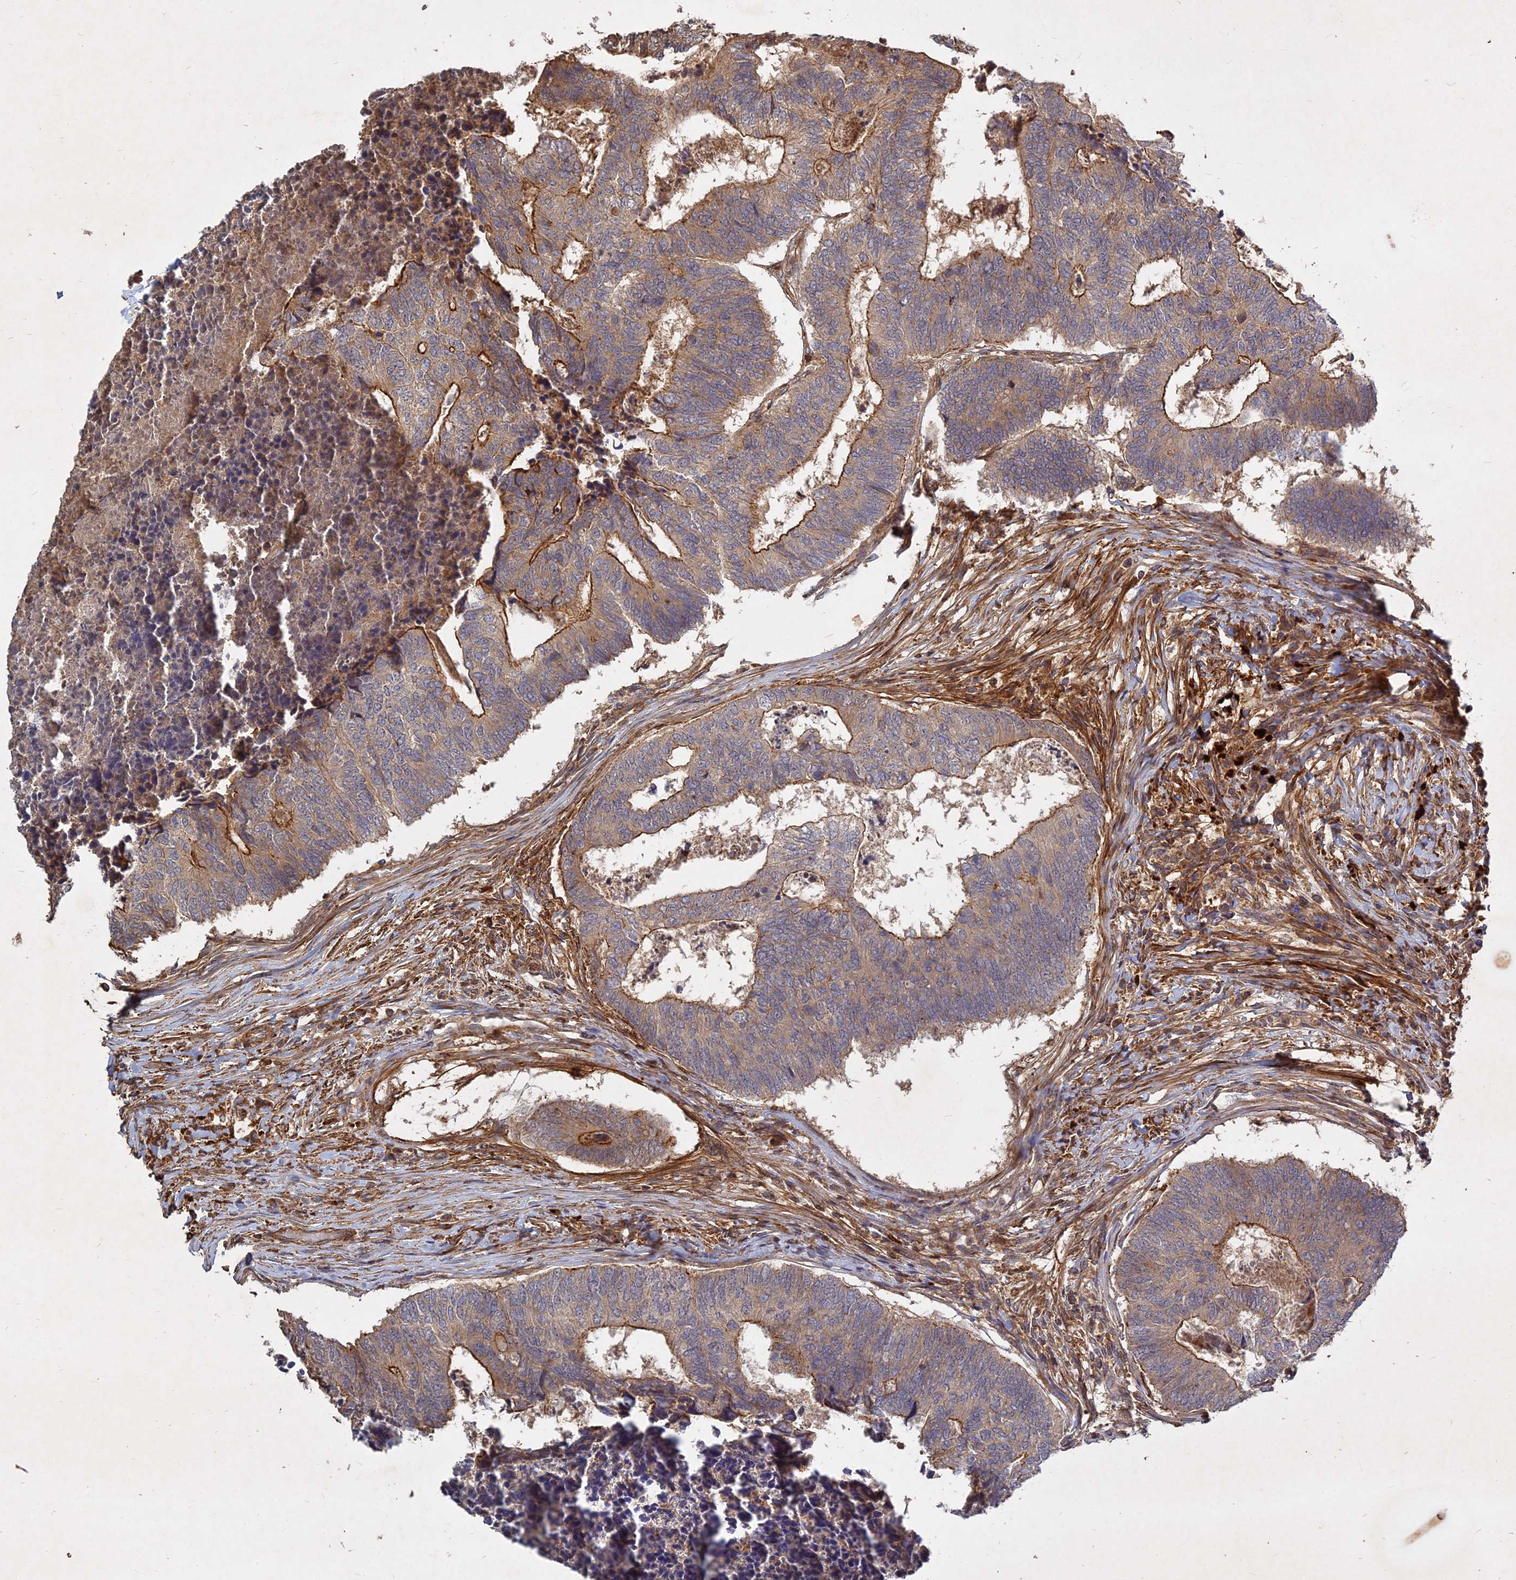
{"staining": {"intensity": "strong", "quantity": "<25%", "location": "cytoplasmic/membranous"}, "tissue": "colorectal cancer", "cell_type": "Tumor cells", "image_type": "cancer", "snomed": [{"axis": "morphology", "description": "Adenocarcinoma, NOS"}, {"axis": "topography", "description": "Colon"}], "caption": "A brown stain shows strong cytoplasmic/membranous staining of a protein in human colorectal cancer tumor cells.", "gene": "UBE2W", "patient": {"sex": "female", "age": 67}}